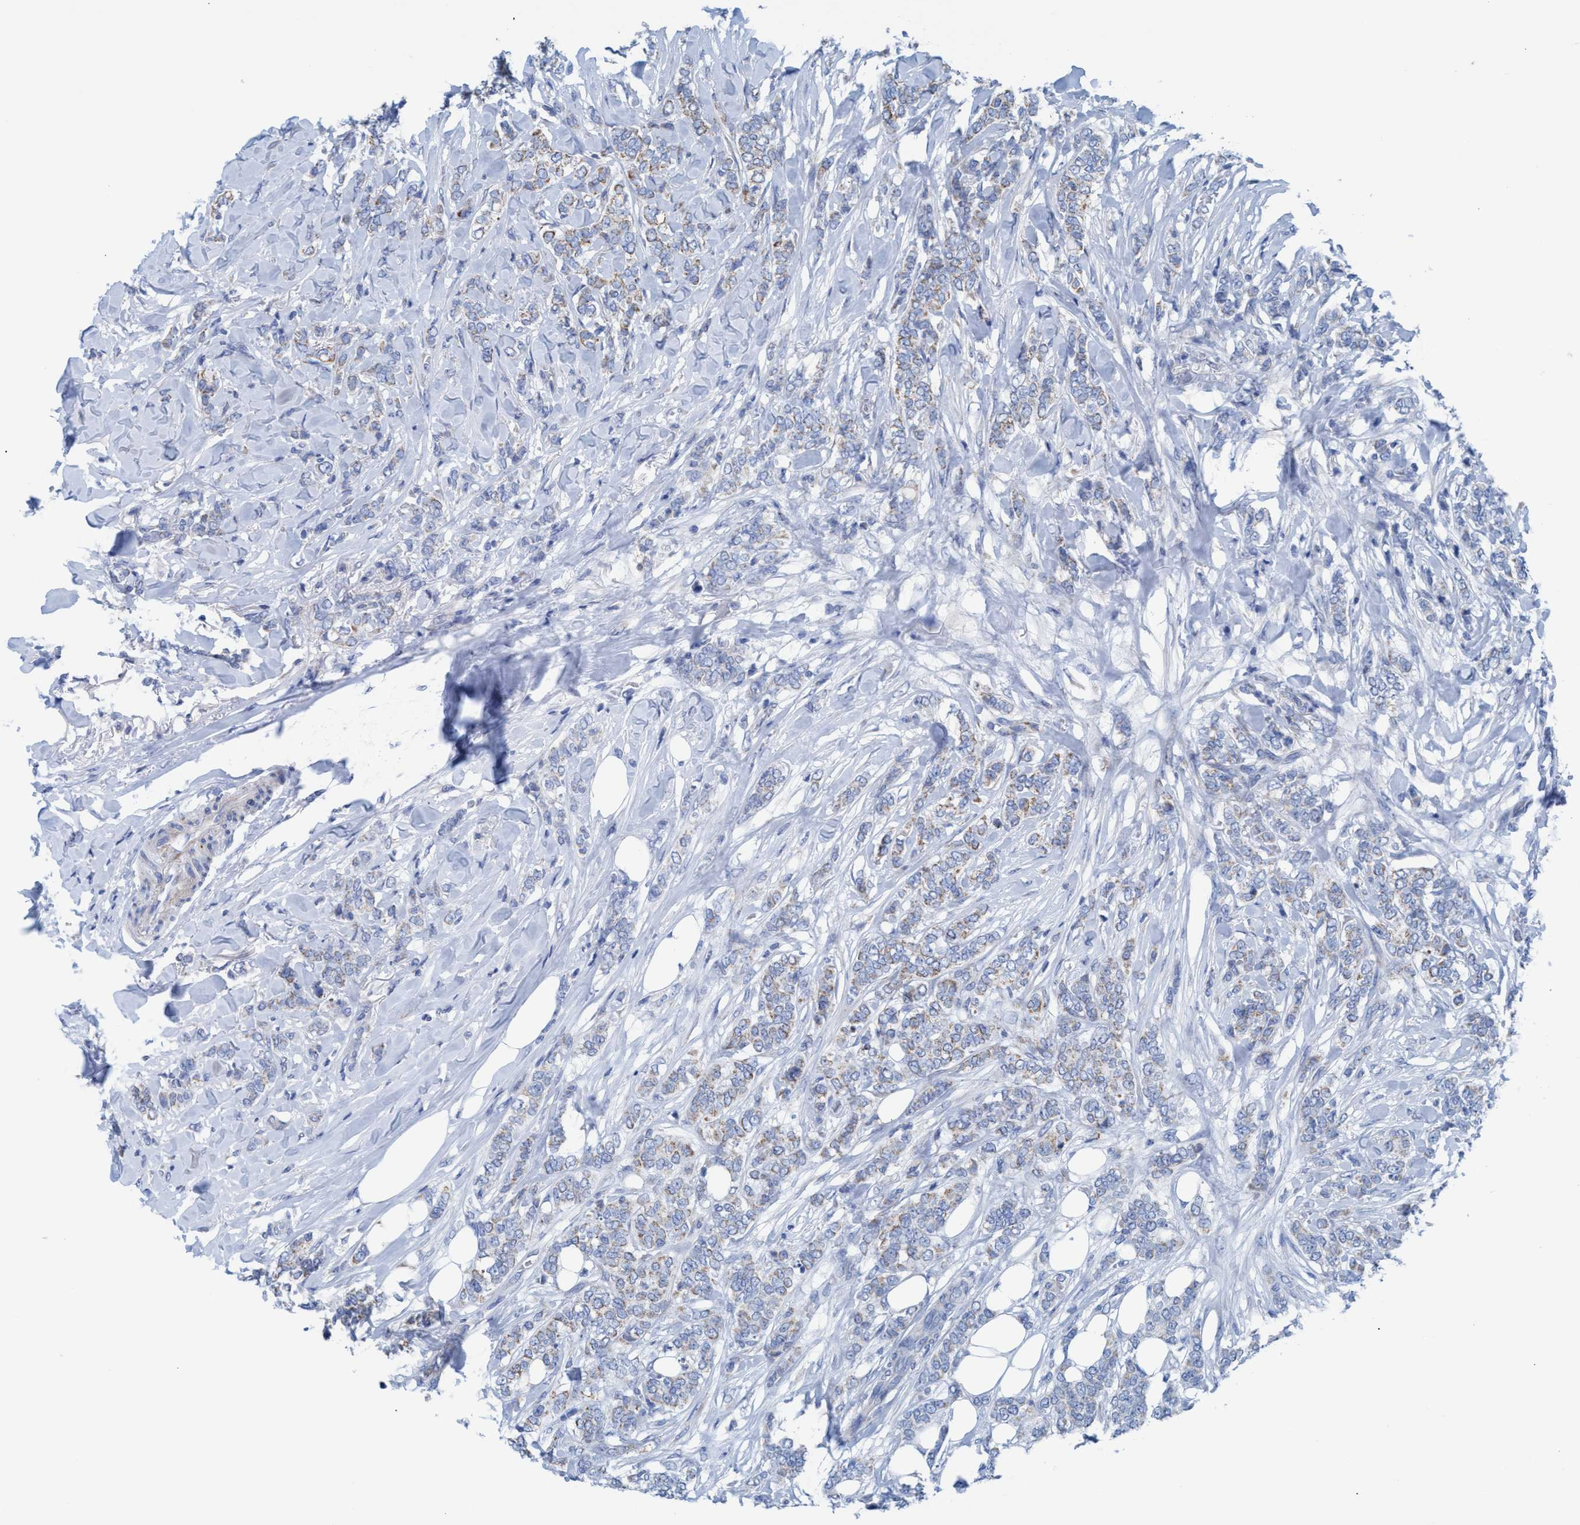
{"staining": {"intensity": "weak", "quantity": "25%-75%", "location": "cytoplasmic/membranous"}, "tissue": "breast cancer", "cell_type": "Tumor cells", "image_type": "cancer", "snomed": [{"axis": "morphology", "description": "Lobular carcinoma"}, {"axis": "topography", "description": "Skin"}, {"axis": "topography", "description": "Breast"}], "caption": "Protein staining of lobular carcinoma (breast) tissue reveals weak cytoplasmic/membranous positivity in about 25%-75% of tumor cells.", "gene": "GGA3", "patient": {"sex": "female", "age": 46}}